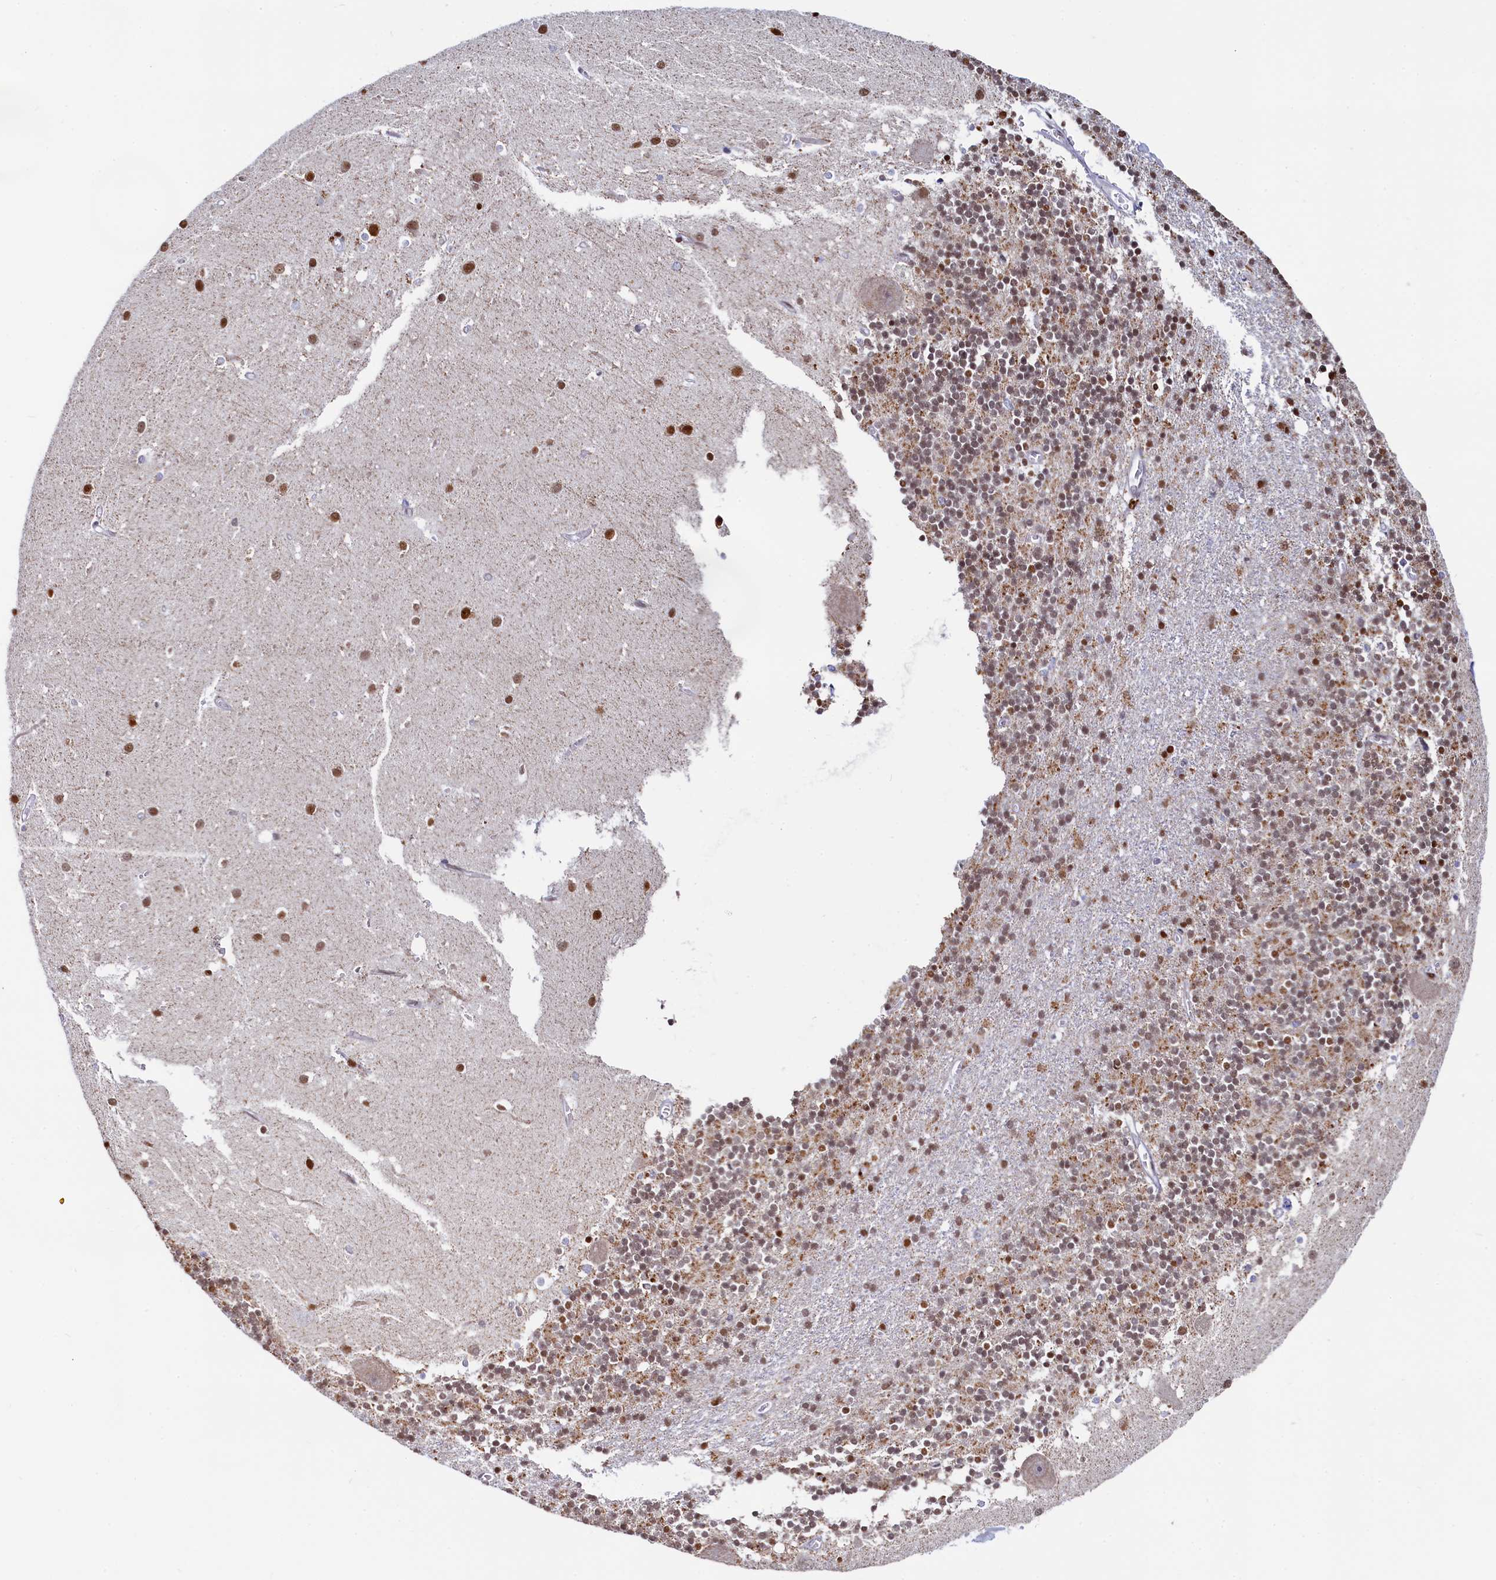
{"staining": {"intensity": "moderate", "quantity": "25%-75%", "location": "nuclear"}, "tissue": "cerebellum", "cell_type": "Cells in granular layer", "image_type": "normal", "snomed": [{"axis": "morphology", "description": "Normal tissue, NOS"}, {"axis": "topography", "description": "Cerebellum"}], "caption": "A medium amount of moderate nuclear expression is appreciated in about 25%-75% of cells in granular layer in unremarkable cerebellum.", "gene": "HDGFL3", "patient": {"sex": "male", "age": 54}}